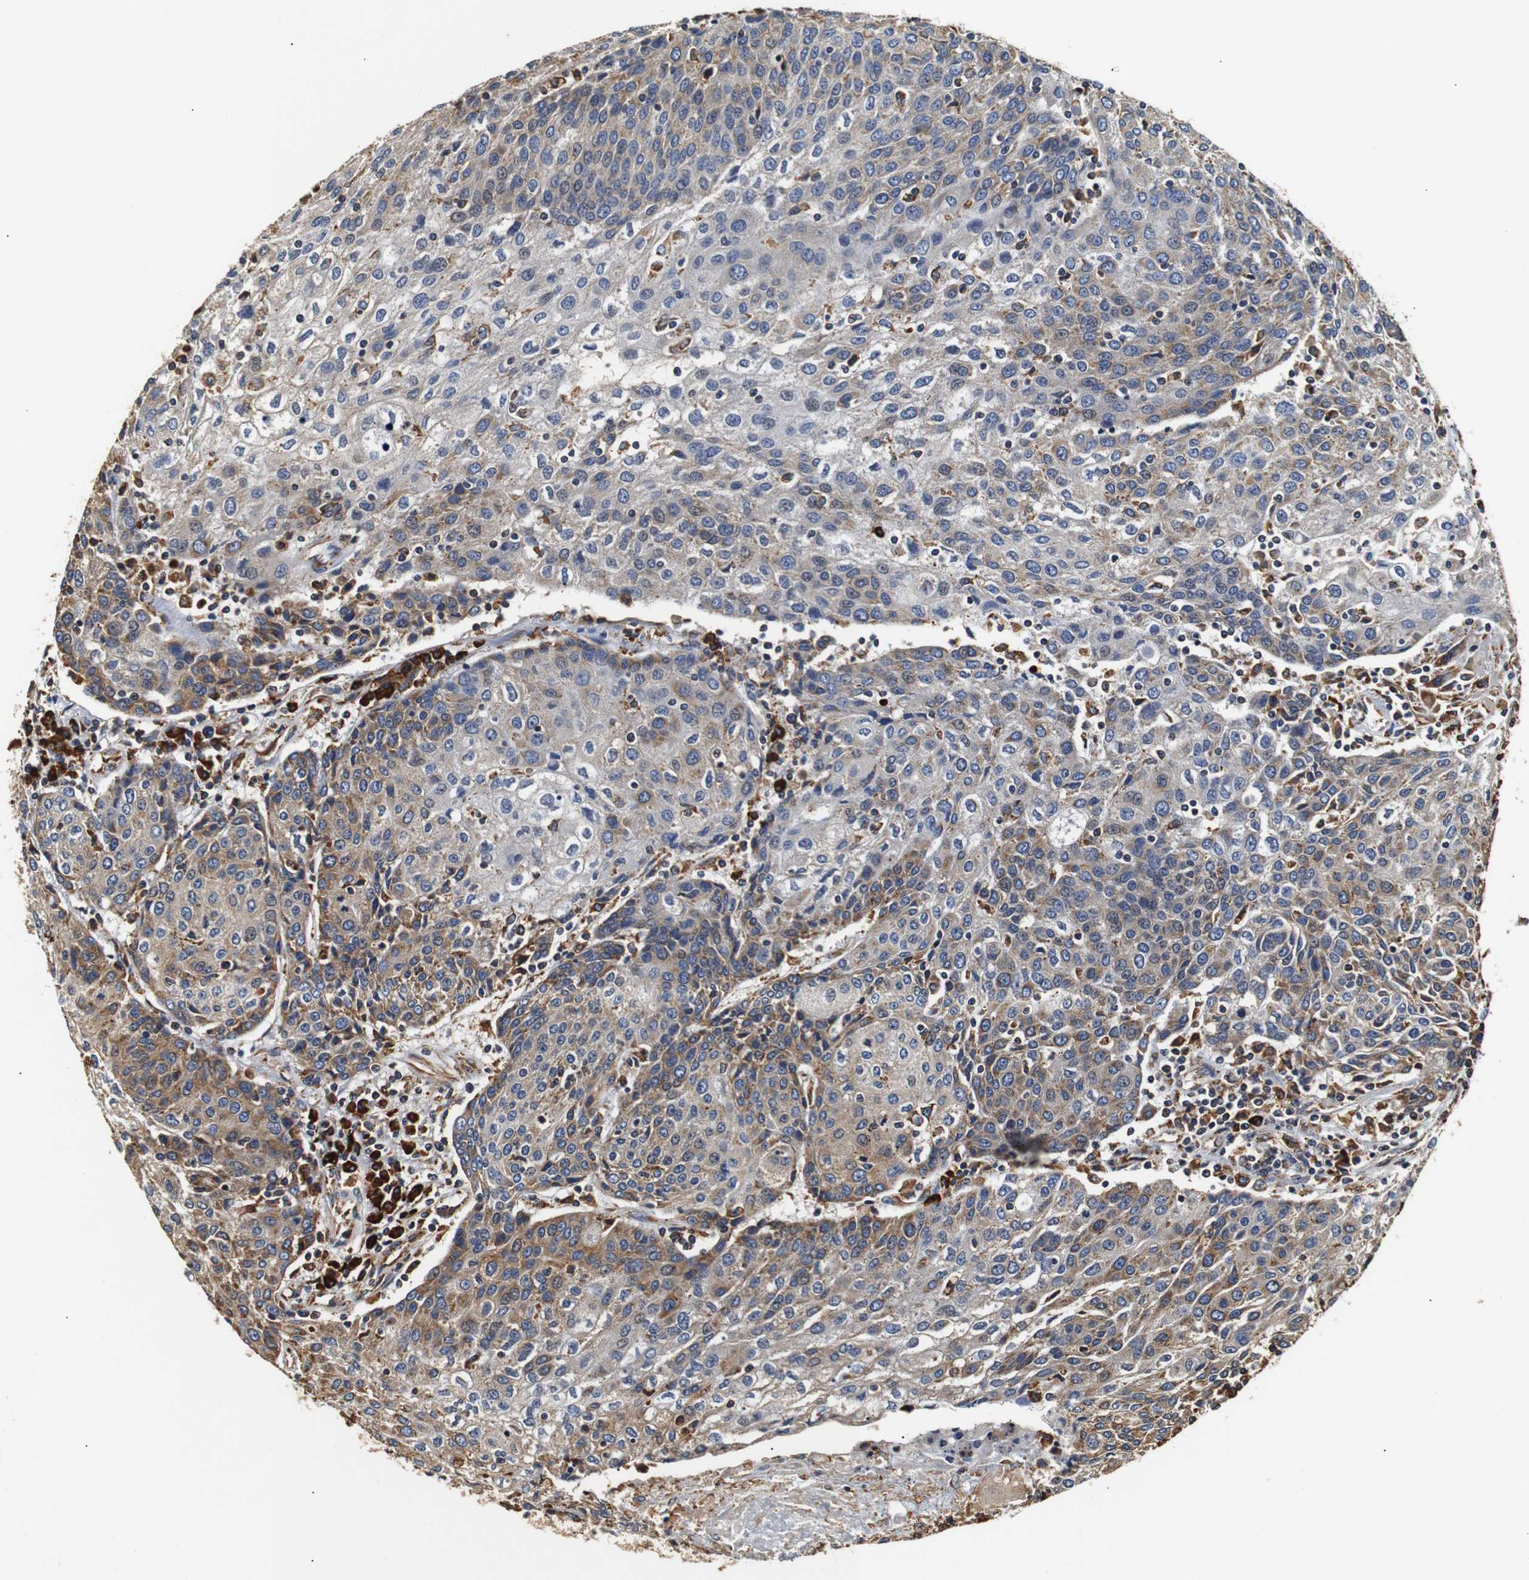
{"staining": {"intensity": "moderate", "quantity": "<25%", "location": "cytoplasmic/membranous"}, "tissue": "urothelial cancer", "cell_type": "Tumor cells", "image_type": "cancer", "snomed": [{"axis": "morphology", "description": "Urothelial carcinoma, High grade"}, {"axis": "topography", "description": "Urinary bladder"}], "caption": "IHC histopathology image of urothelial cancer stained for a protein (brown), which displays low levels of moderate cytoplasmic/membranous staining in approximately <25% of tumor cells.", "gene": "HHIP", "patient": {"sex": "female", "age": 85}}